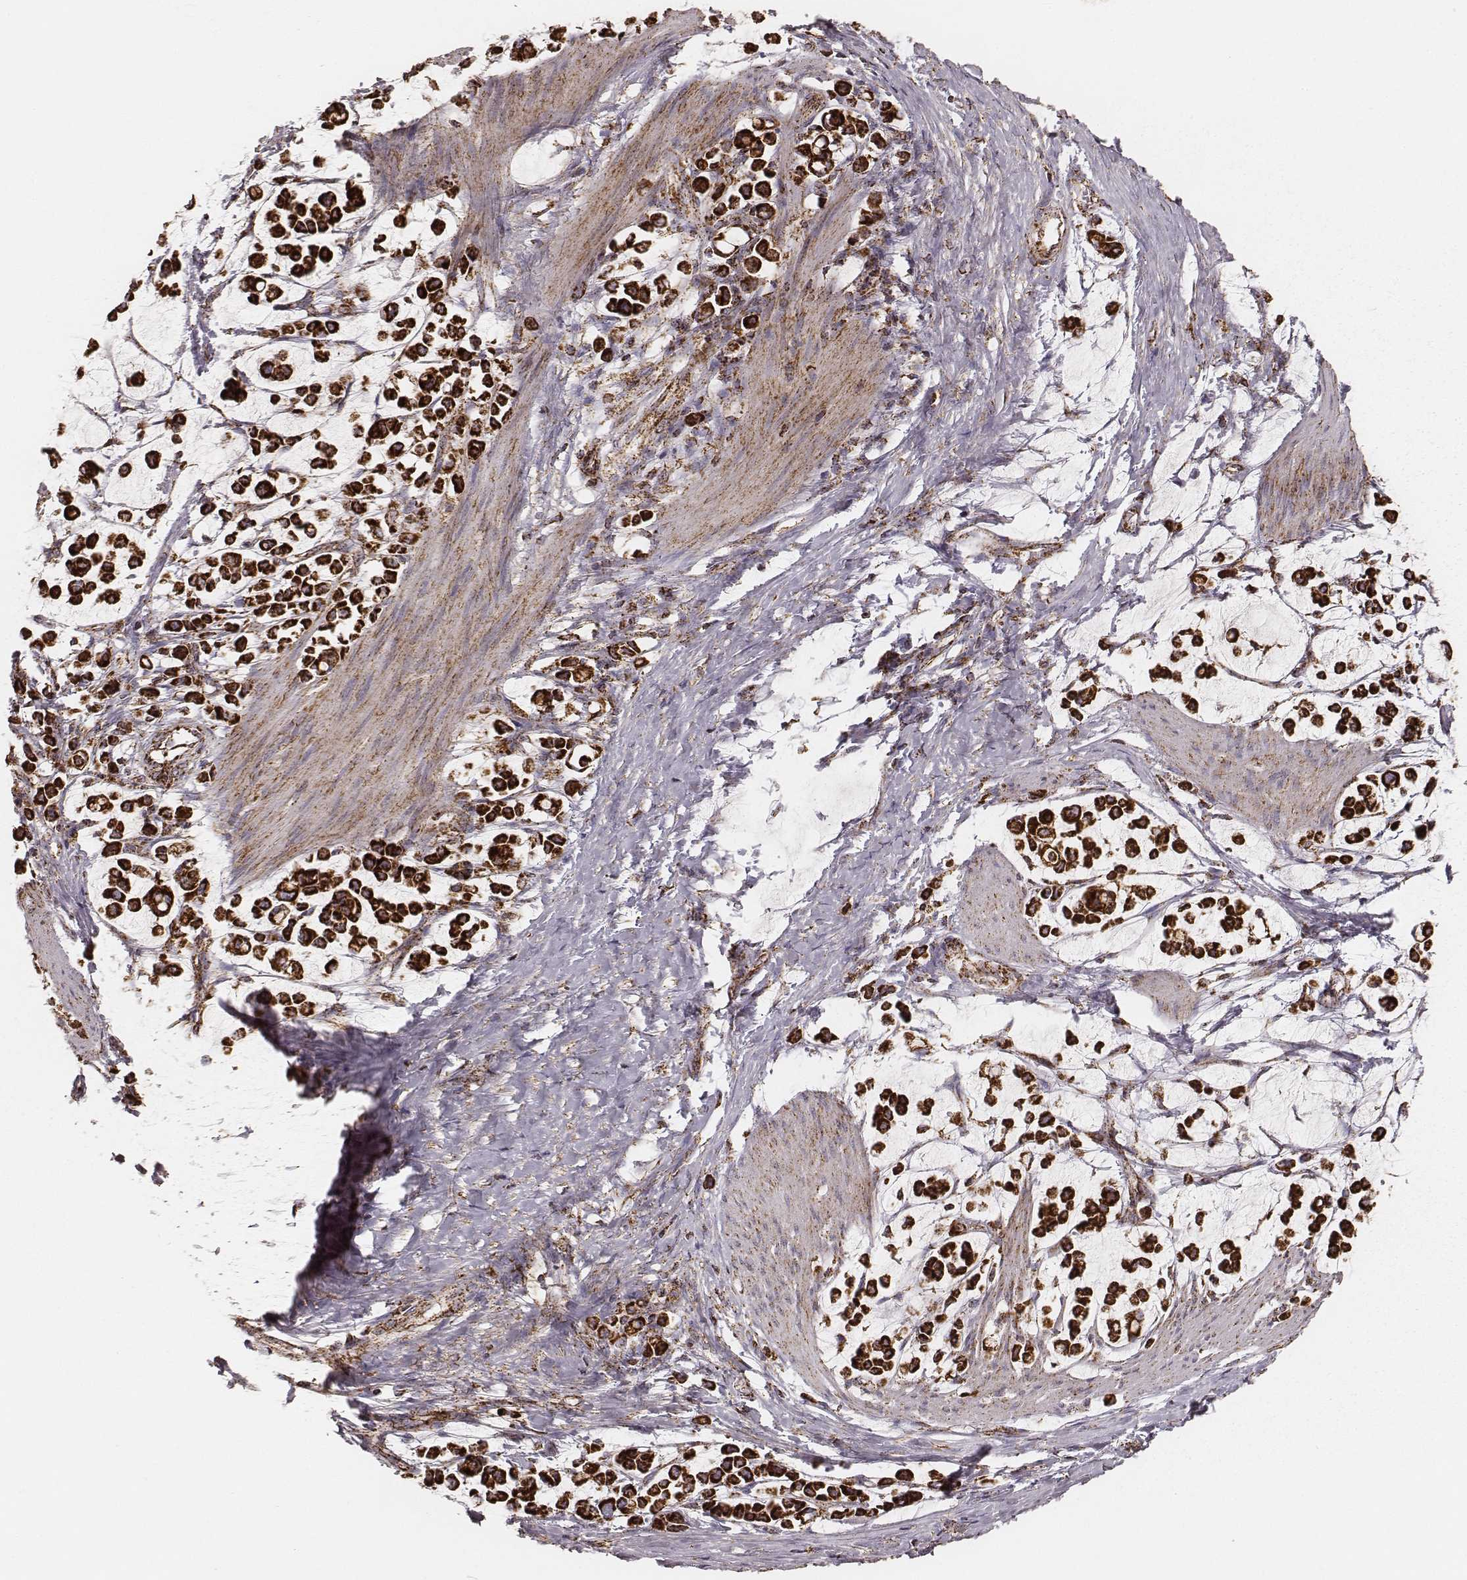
{"staining": {"intensity": "strong", "quantity": ">75%", "location": "cytoplasmic/membranous"}, "tissue": "stomach cancer", "cell_type": "Tumor cells", "image_type": "cancer", "snomed": [{"axis": "morphology", "description": "Adenocarcinoma, NOS"}, {"axis": "topography", "description": "Stomach"}], "caption": "A brown stain shows strong cytoplasmic/membranous staining of a protein in human stomach adenocarcinoma tumor cells. The staining is performed using DAB brown chromogen to label protein expression. The nuclei are counter-stained blue using hematoxylin.", "gene": "CS", "patient": {"sex": "male", "age": 82}}